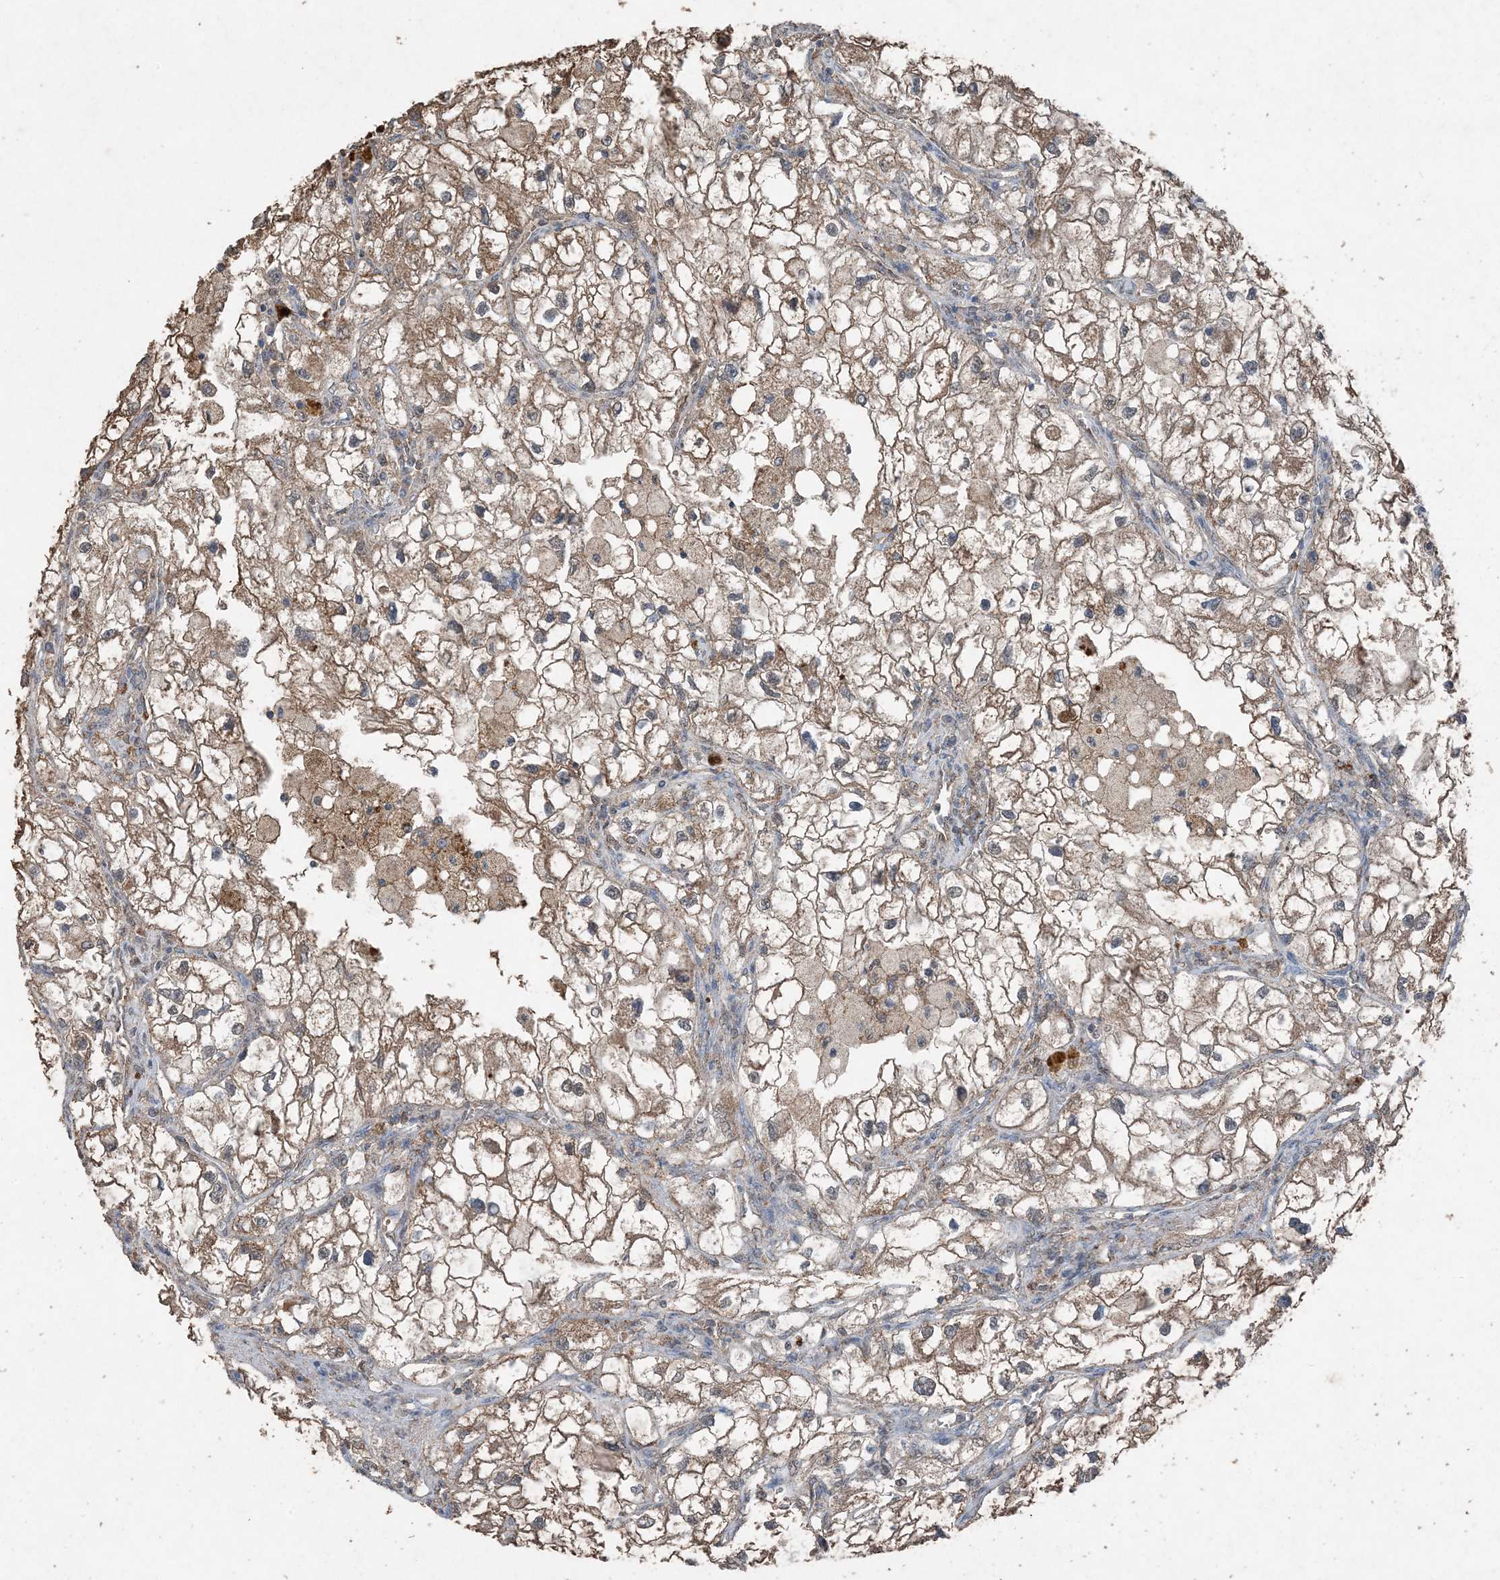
{"staining": {"intensity": "weak", "quantity": ">75%", "location": "cytoplasmic/membranous"}, "tissue": "renal cancer", "cell_type": "Tumor cells", "image_type": "cancer", "snomed": [{"axis": "morphology", "description": "Adenocarcinoma, NOS"}, {"axis": "topography", "description": "Kidney"}], "caption": "Brown immunohistochemical staining in human renal adenocarcinoma shows weak cytoplasmic/membranous positivity in approximately >75% of tumor cells.", "gene": "FCN3", "patient": {"sex": "female", "age": 70}}